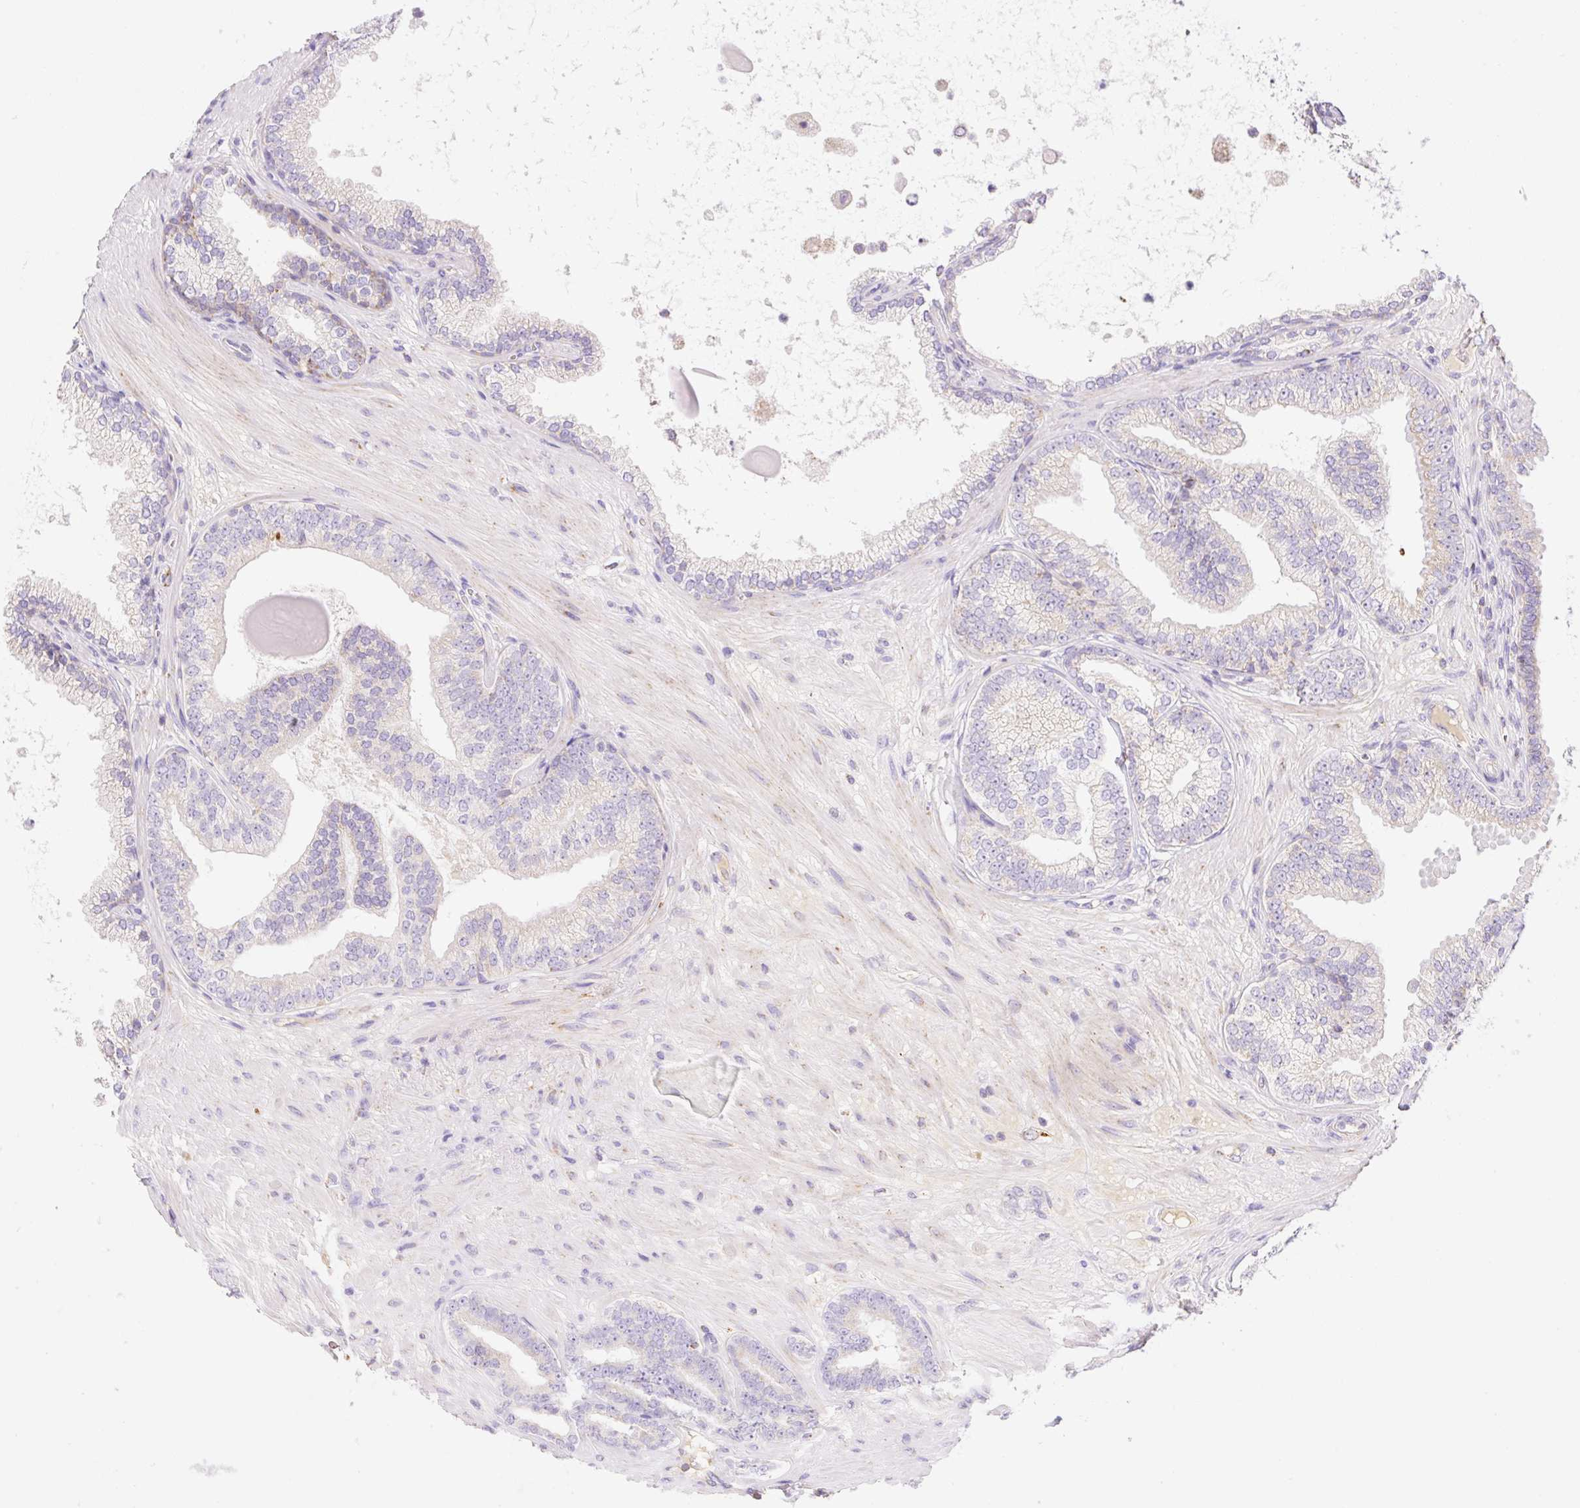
{"staining": {"intensity": "negative", "quantity": "none", "location": "none"}, "tissue": "prostate cancer", "cell_type": "Tumor cells", "image_type": "cancer", "snomed": [{"axis": "morphology", "description": "Adenocarcinoma, Low grade"}, {"axis": "topography", "description": "Prostate"}], "caption": "Tumor cells show no significant protein expression in prostate cancer.", "gene": "ETNK2", "patient": {"sex": "male", "age": 61}}